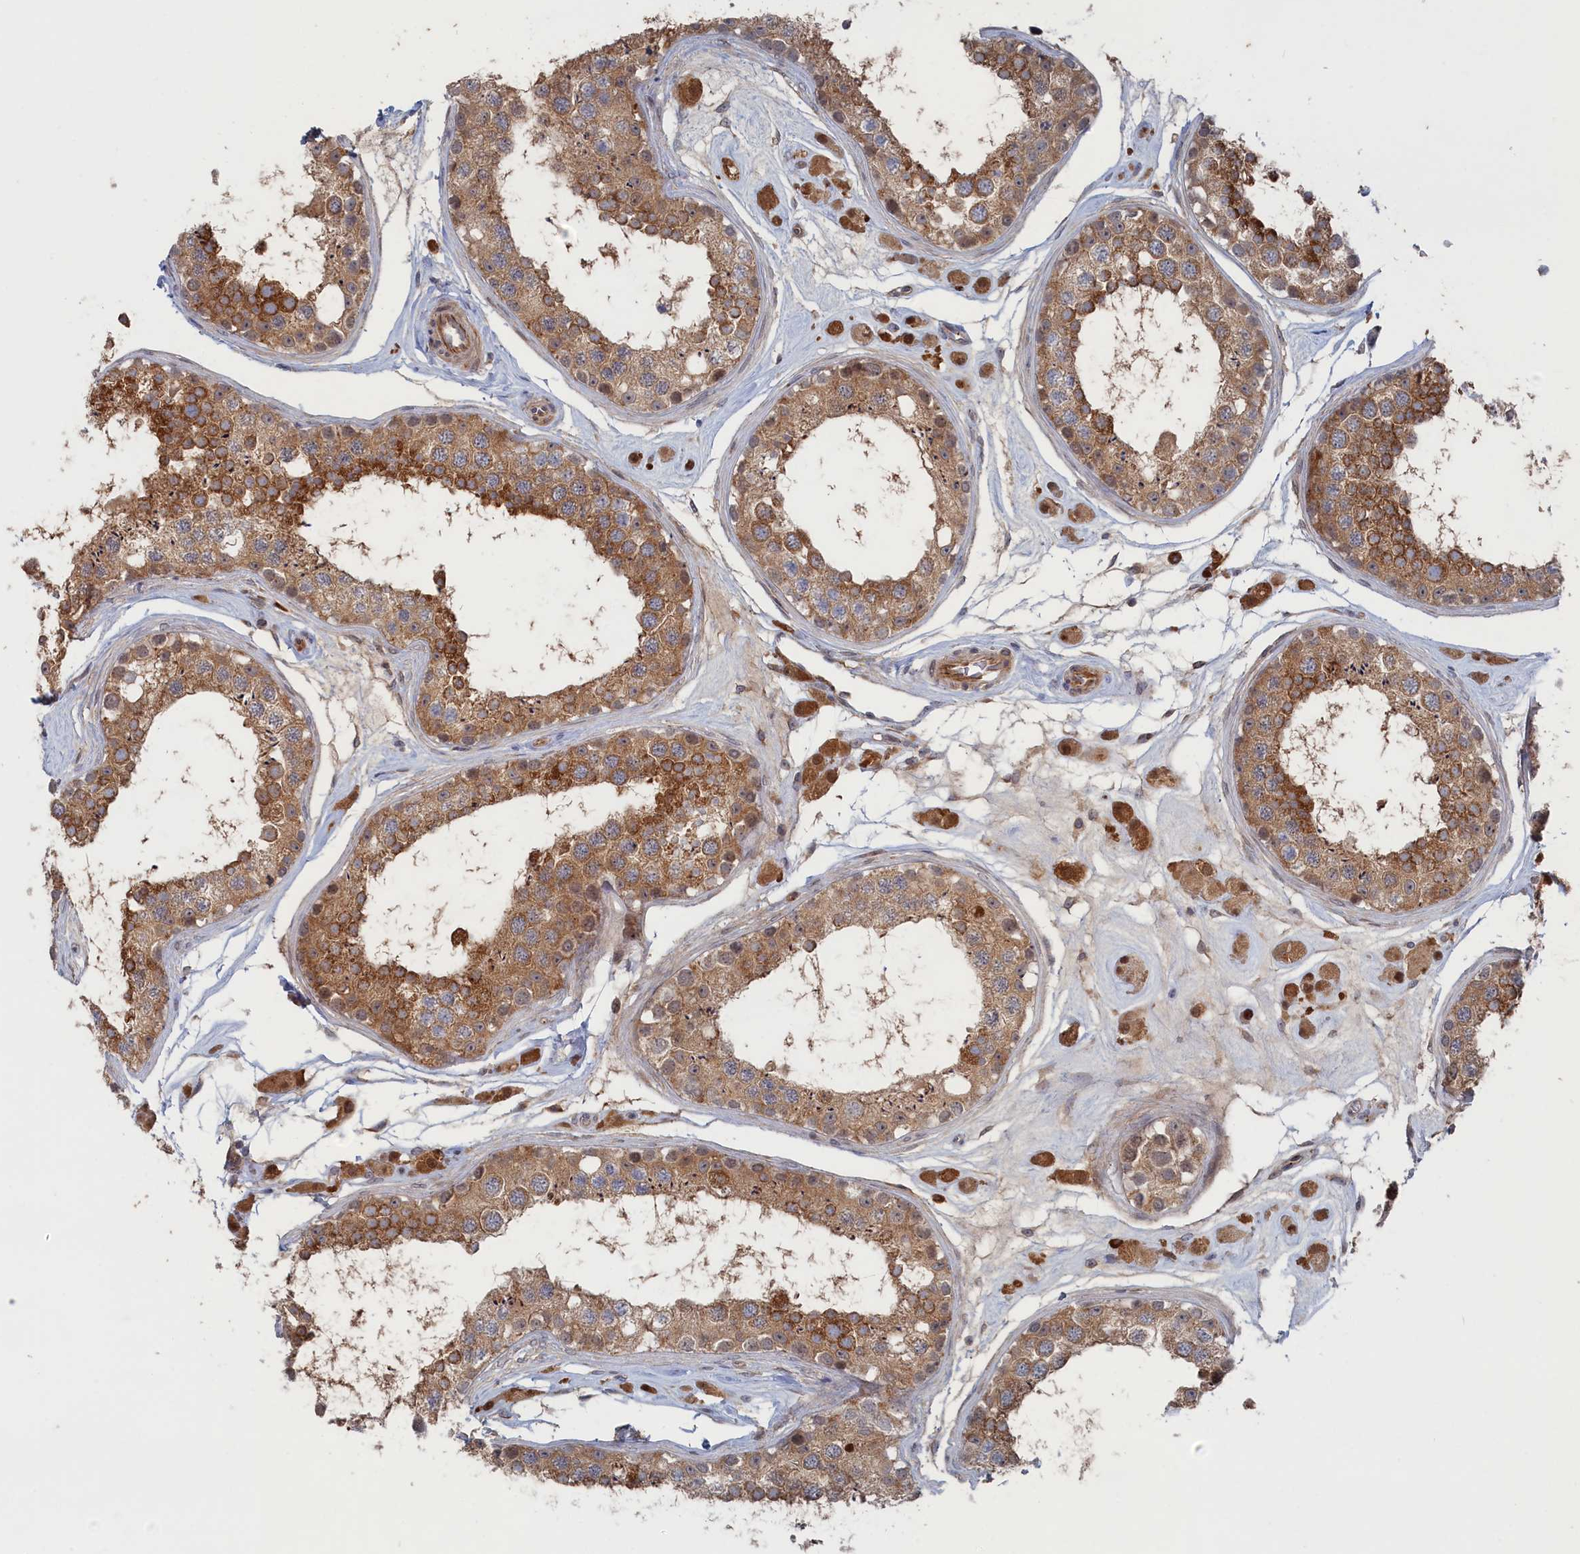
{"staining": {"intensity": "moderate", "quantity": ">75%", "location": "cytoplasmic/membranous"}, "tissue": "testis", "cell_type": "Cells in seminiferous ducts", "image_type": "normal", "snomed": [{"axis": "morphology", "description": "Normal tissue, NOS"}, {"axis": "topography", "description": "Testis"}], "caption": "The histopathology image exhibits staining of benign testis, revealing moderate cytoplasmic/membranous protein expression (brown color) within cells in seminiferous ducts.", "gene": "FILIP1L", "patient": {"sex": "male", "age": 25}}